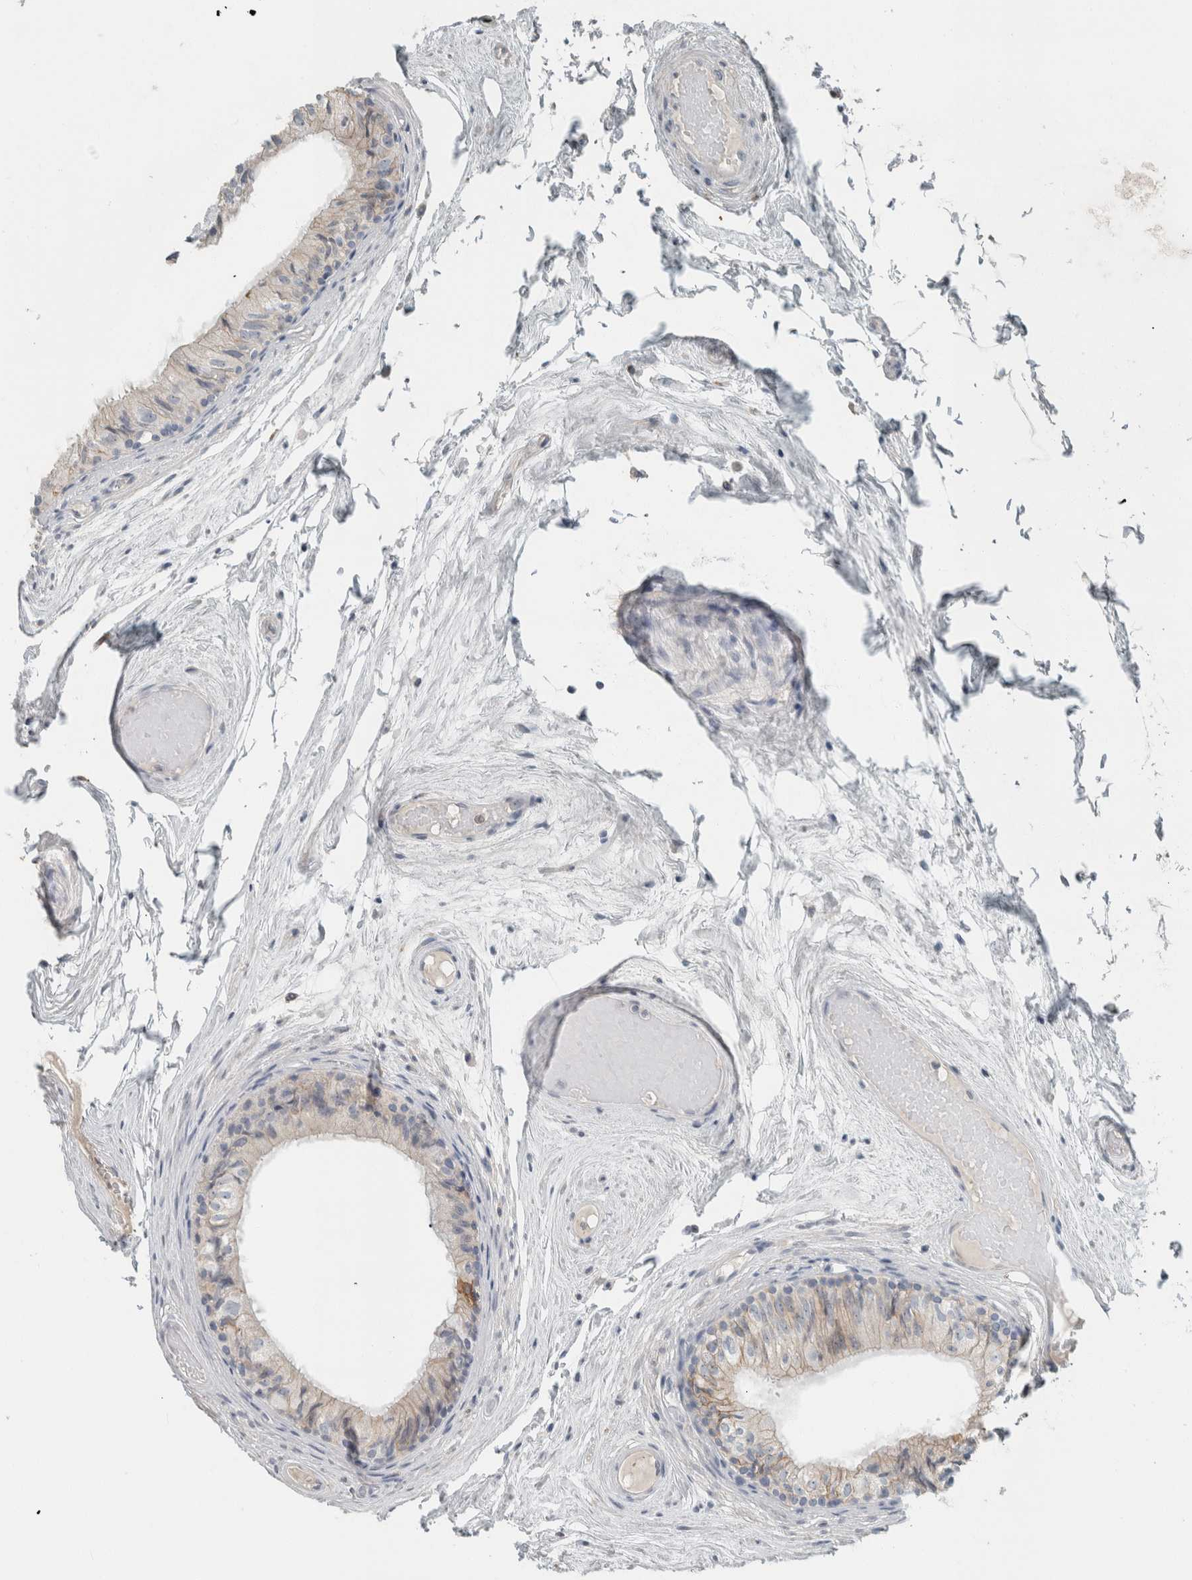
{"staining": {"intensity": "negative", "quantity": "none", "location": "none"}, "tissue": "epididymis", "cell_type": "Glandular cells", "image_type": "normal", "snomed": [{"axis": "morphology", "description": "Normal tissue, NOS"}, {"axis": "topography", "description": "Epididymis"}], "caption": "The photomicrograph shows no significant positivity in glandular cells of epididymis.", "gene": "SCIN", "patient": {"sex": "male", "age": 79}}